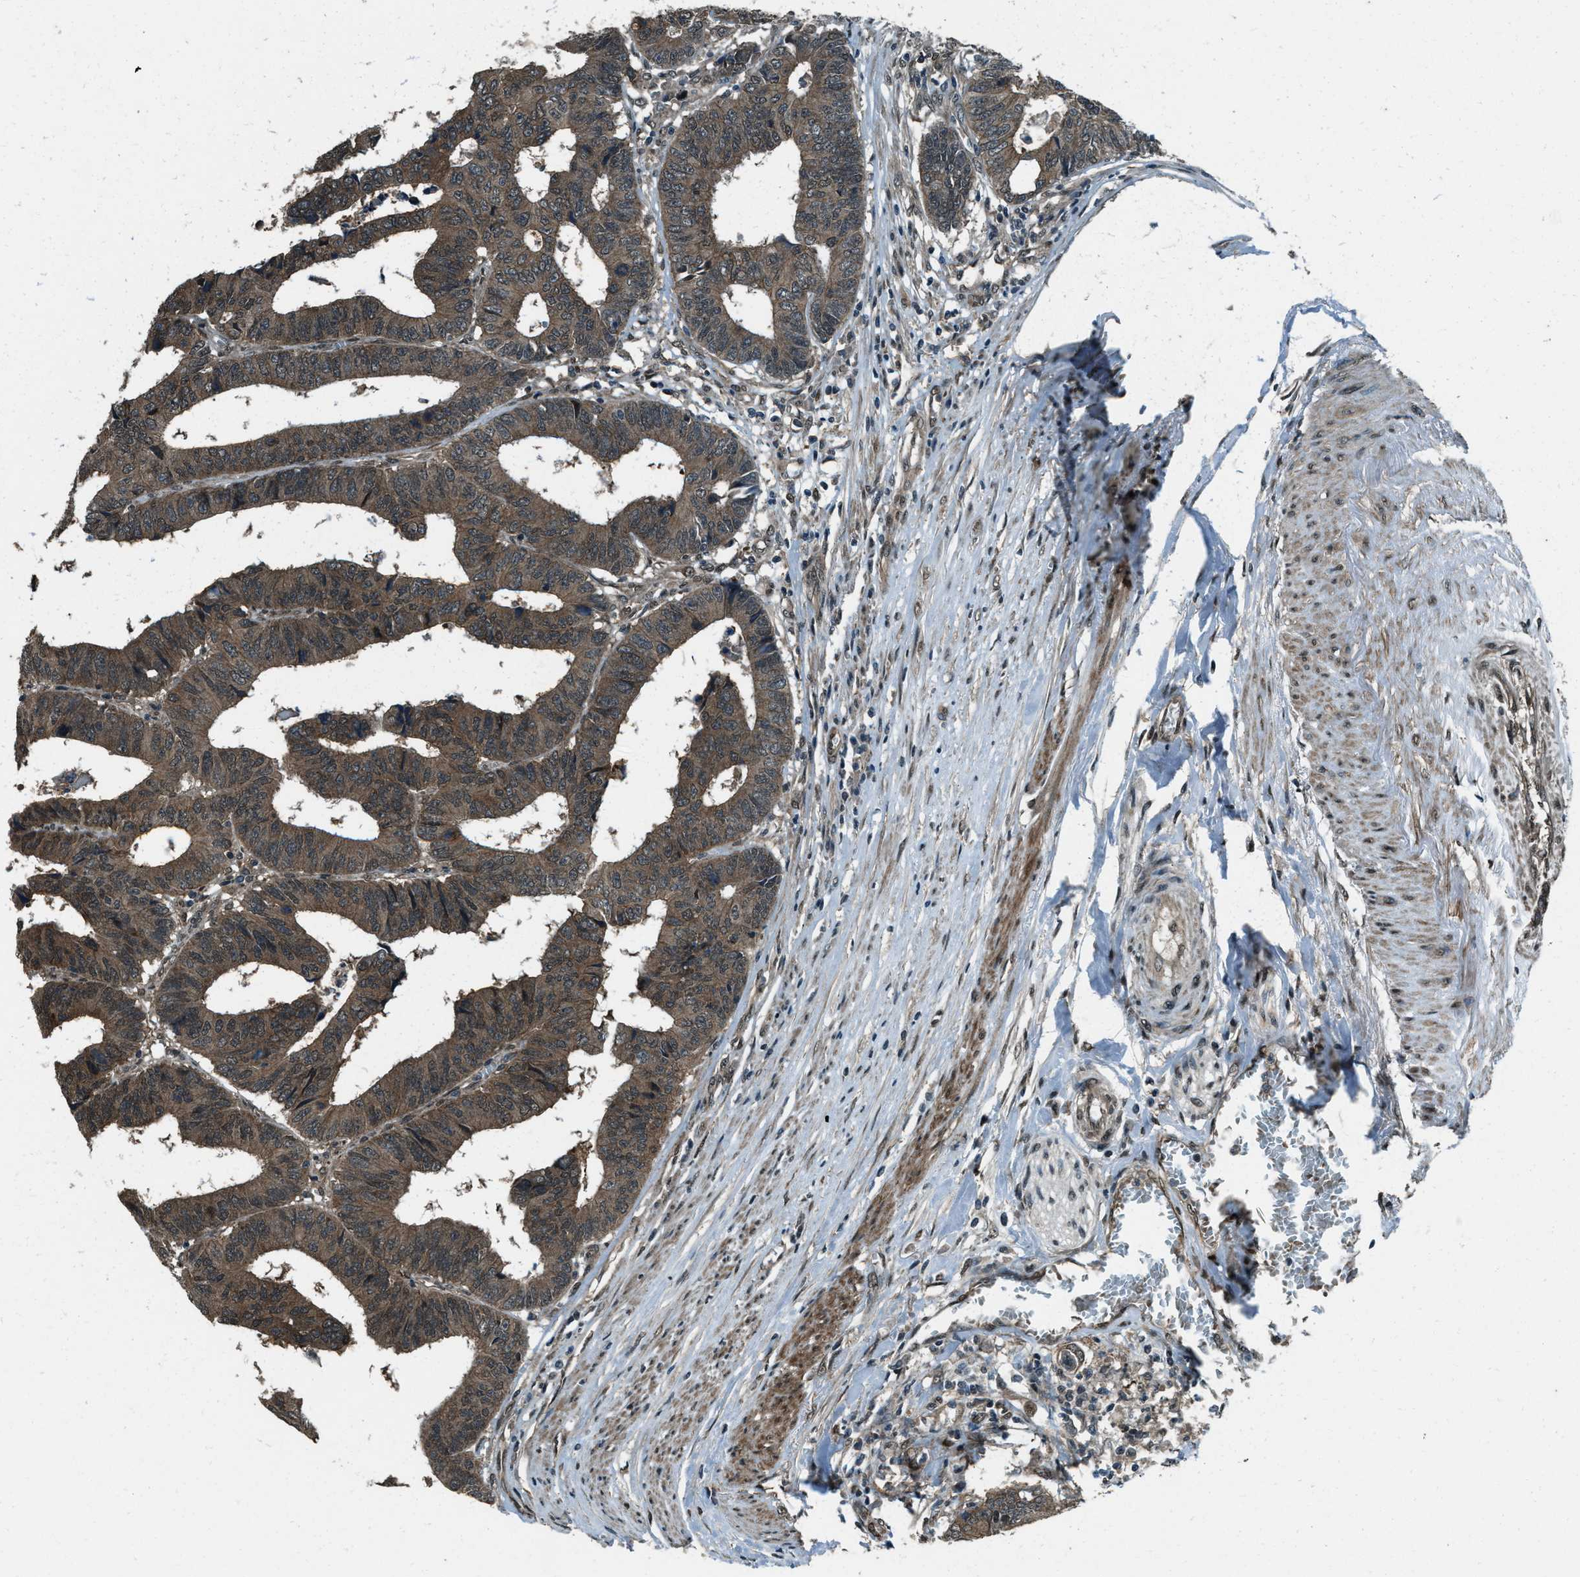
{"staining": {"intensity": "moderate", "quantity": ">75%", "location": "cytoplasmic/membranous"}, "tissue": "colorectal cancer", "cell_type": "Tumor cells", "image_type": "cancer", "snomed": [{"axis": "morphology", "description": "Adenocarcinoma, NOS"}, {"axis": "topography", "description": "Rectum"}], "caption": "The micrograph shows a brown stain indicating the presence of a protein in the cytoplasmic/membranous of tumor cells in adenocarcinoma (colorectal).", "gene": "SVIL", "patient": {"sex": "male", "age": 84}}